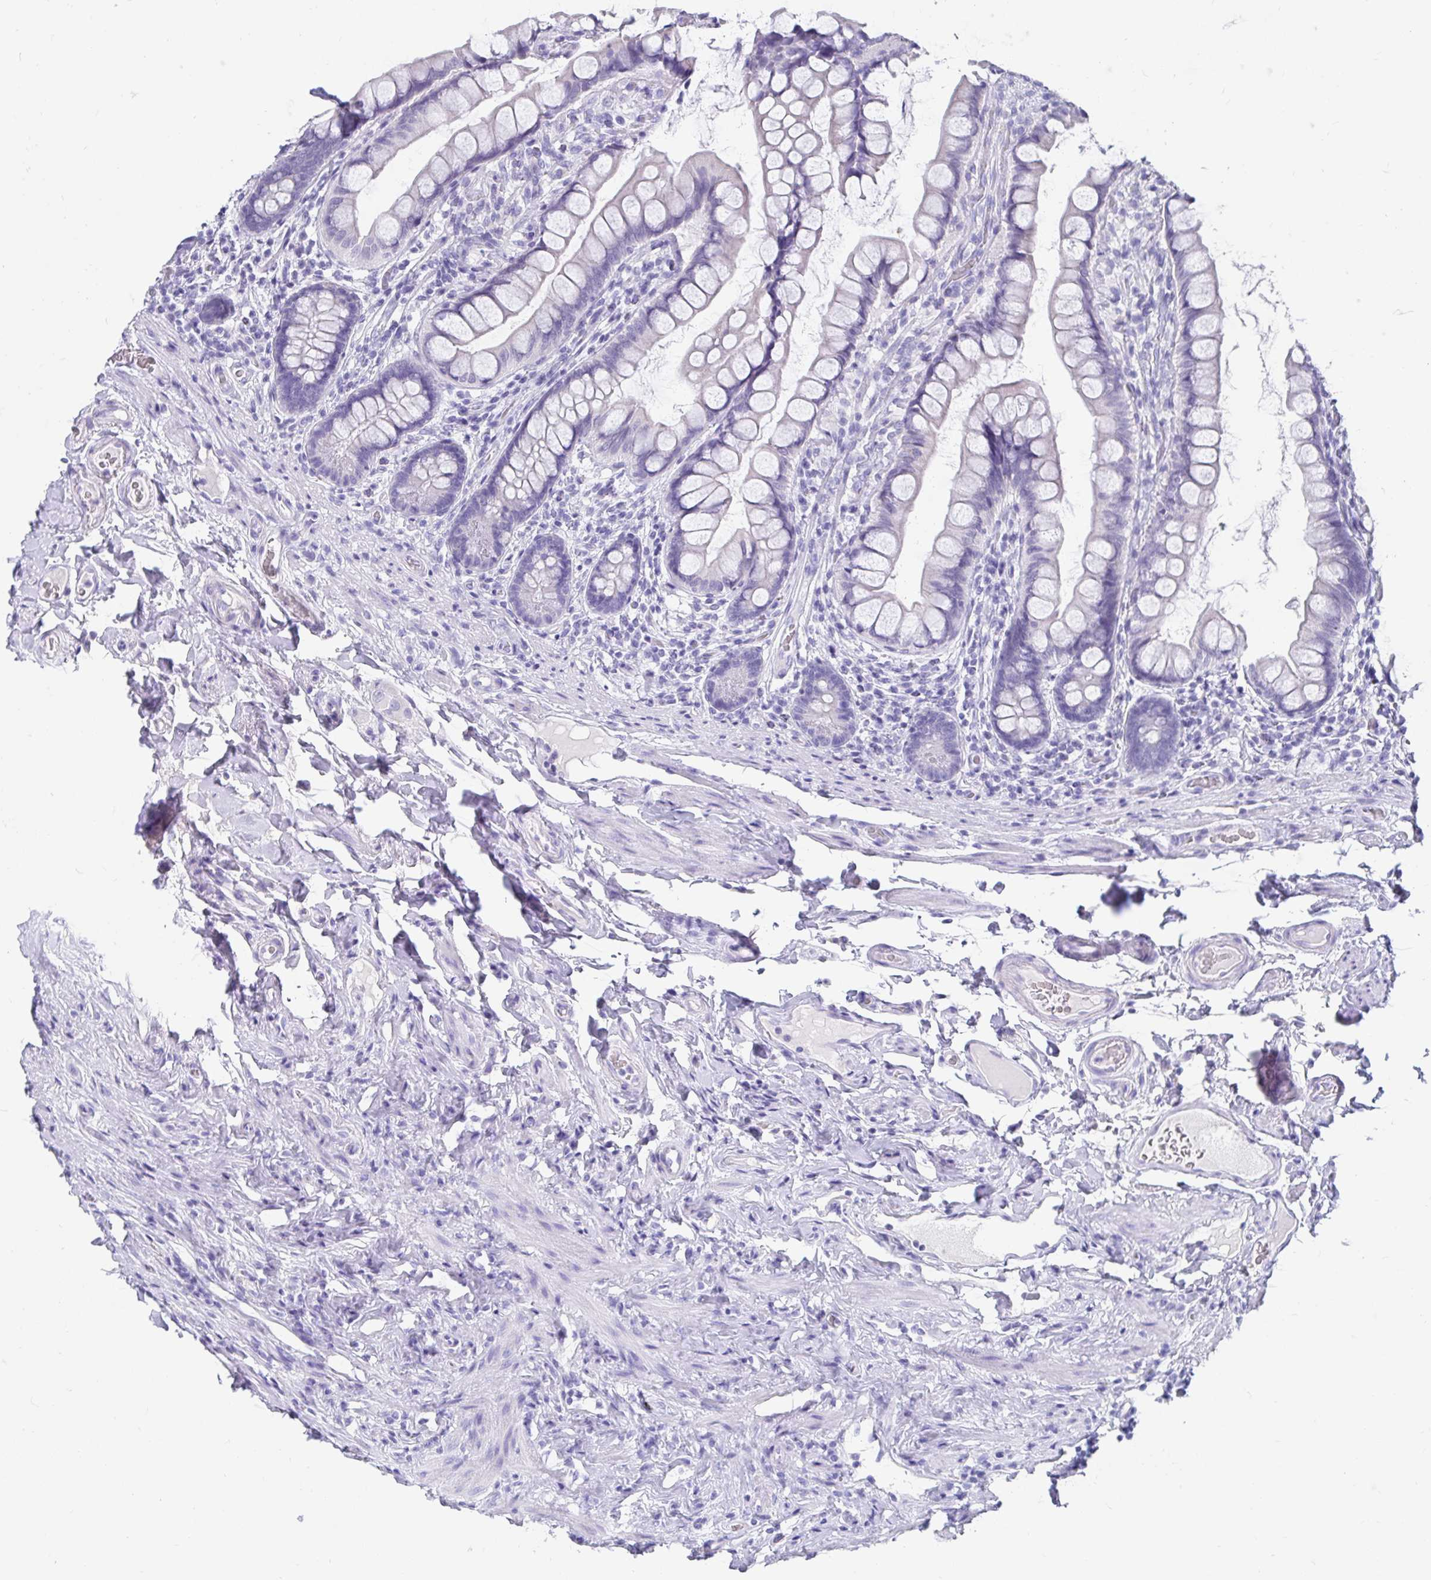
{"staining": {"intensity": "negative", "quantity": "none", "location": "none"}, "tissue": "small intestine", "cell_type": "Glandular cells", "image_type": "normal", "snomed": [{"axis": "morphology", "description": "Normal tissue, NOS"}, {"axis": "topography", "description": "Small intestine"}], "caption": "Immunohistochemical staining of benign small intestine demonstrates no significant expression in glandular cells. (Stains: DAB (3,3'-diaminobenzidine) immunohistochemistry with hematoxylin counter stain, Microscopy: brightfield microscopy at high magnification).", "gene": "ZPBP2", "patient": {"sex": "male", "age": 70}}